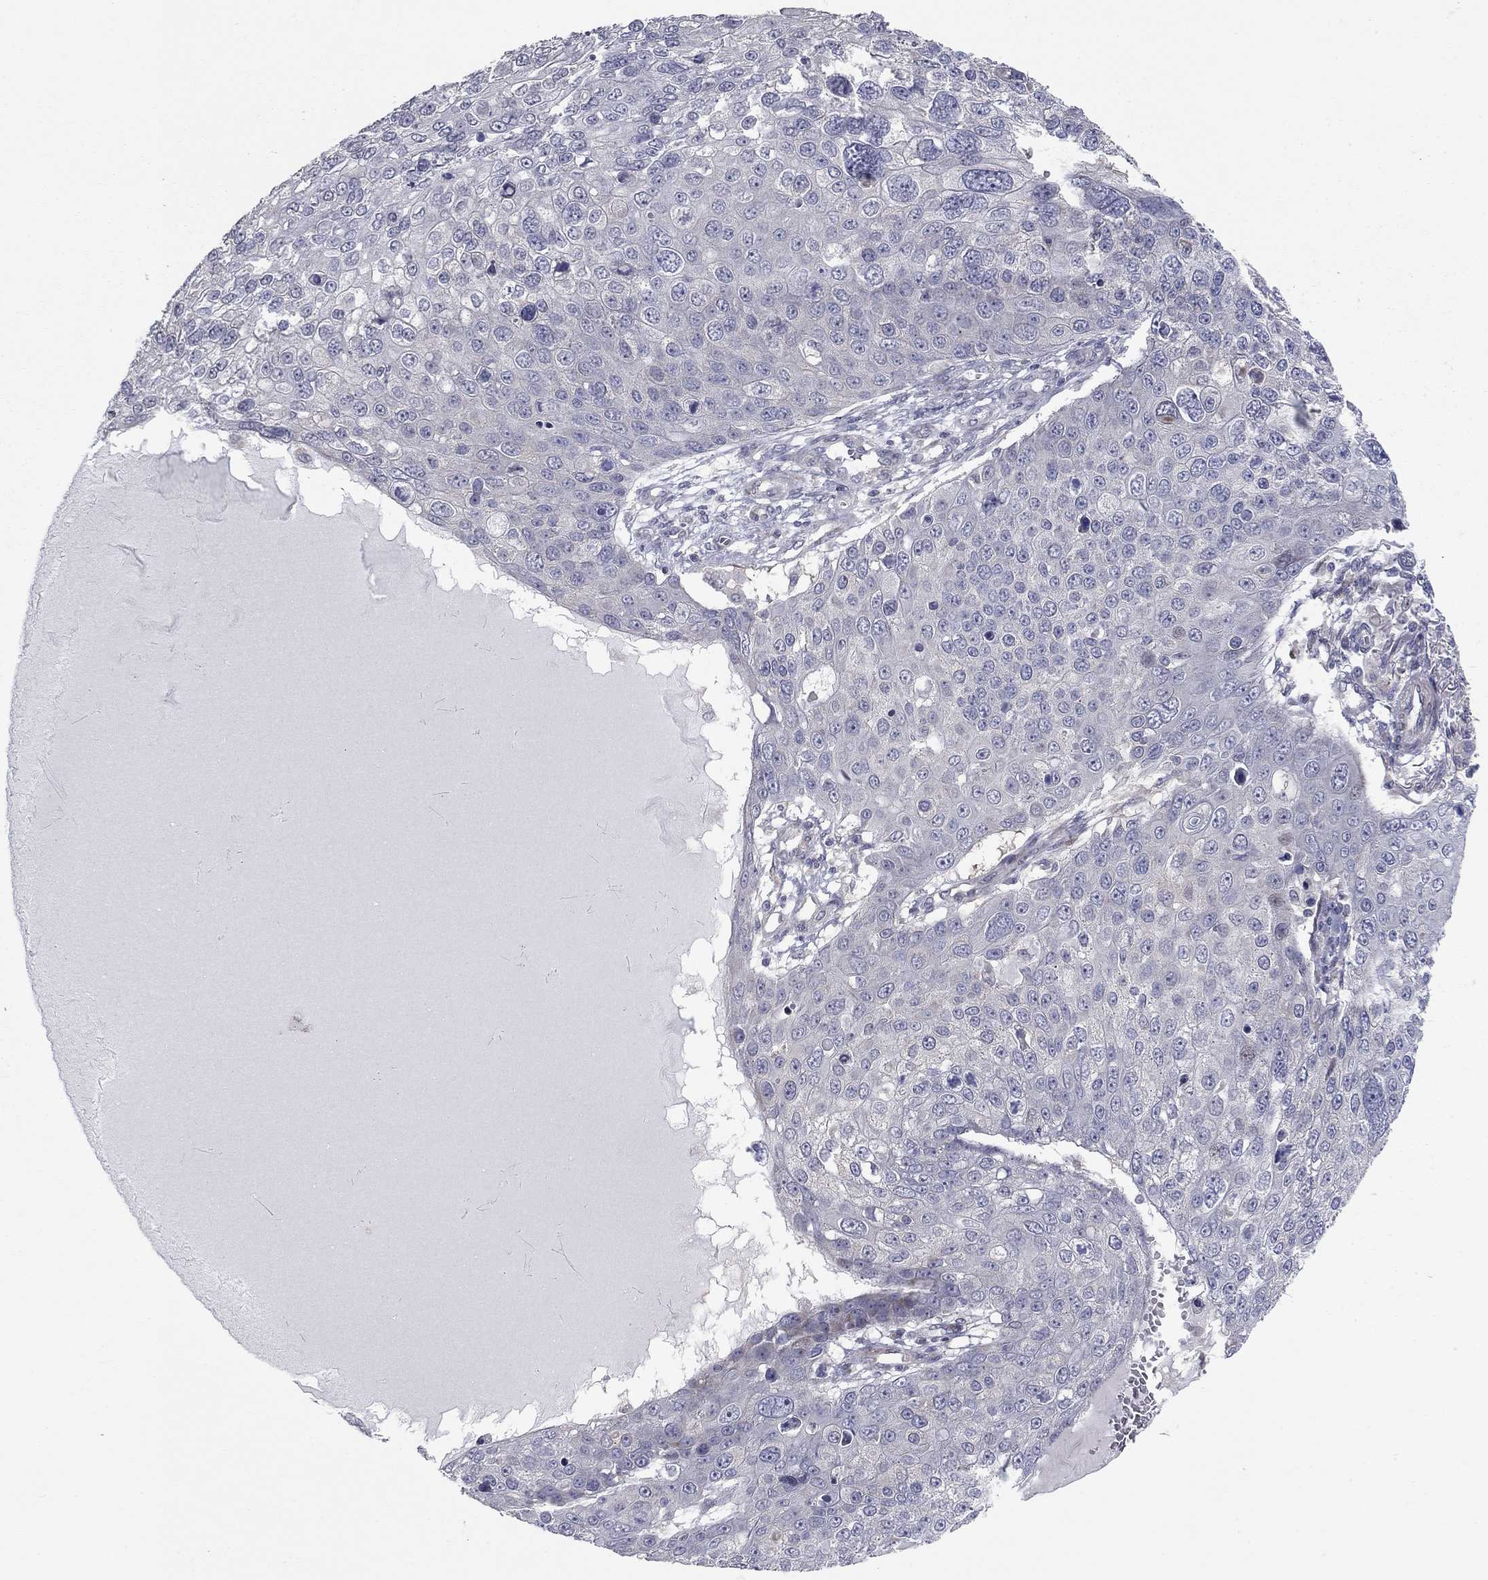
{"staining": {"intensity": "negative", "quantity": "none", "location": "none"}, "tissue": "skin cancer", "cell_type": "Tumor cells", "image_type": "cancer", "snomed": [{"axis": "morphology", "description": "Squamous cell carcinoma, NOS"}, {"axis": "topography", "description": "Skin"}], "caption": "Skin cancer was stained to show a protein in brown. There is no significant expression in tumor cells. (Brightfield microscopy of DAB (3,3'-diaminobenzidine) IHC at high magnification).", "gene": "DUSP7", "patient": {"sex": "male", "age": 71}}